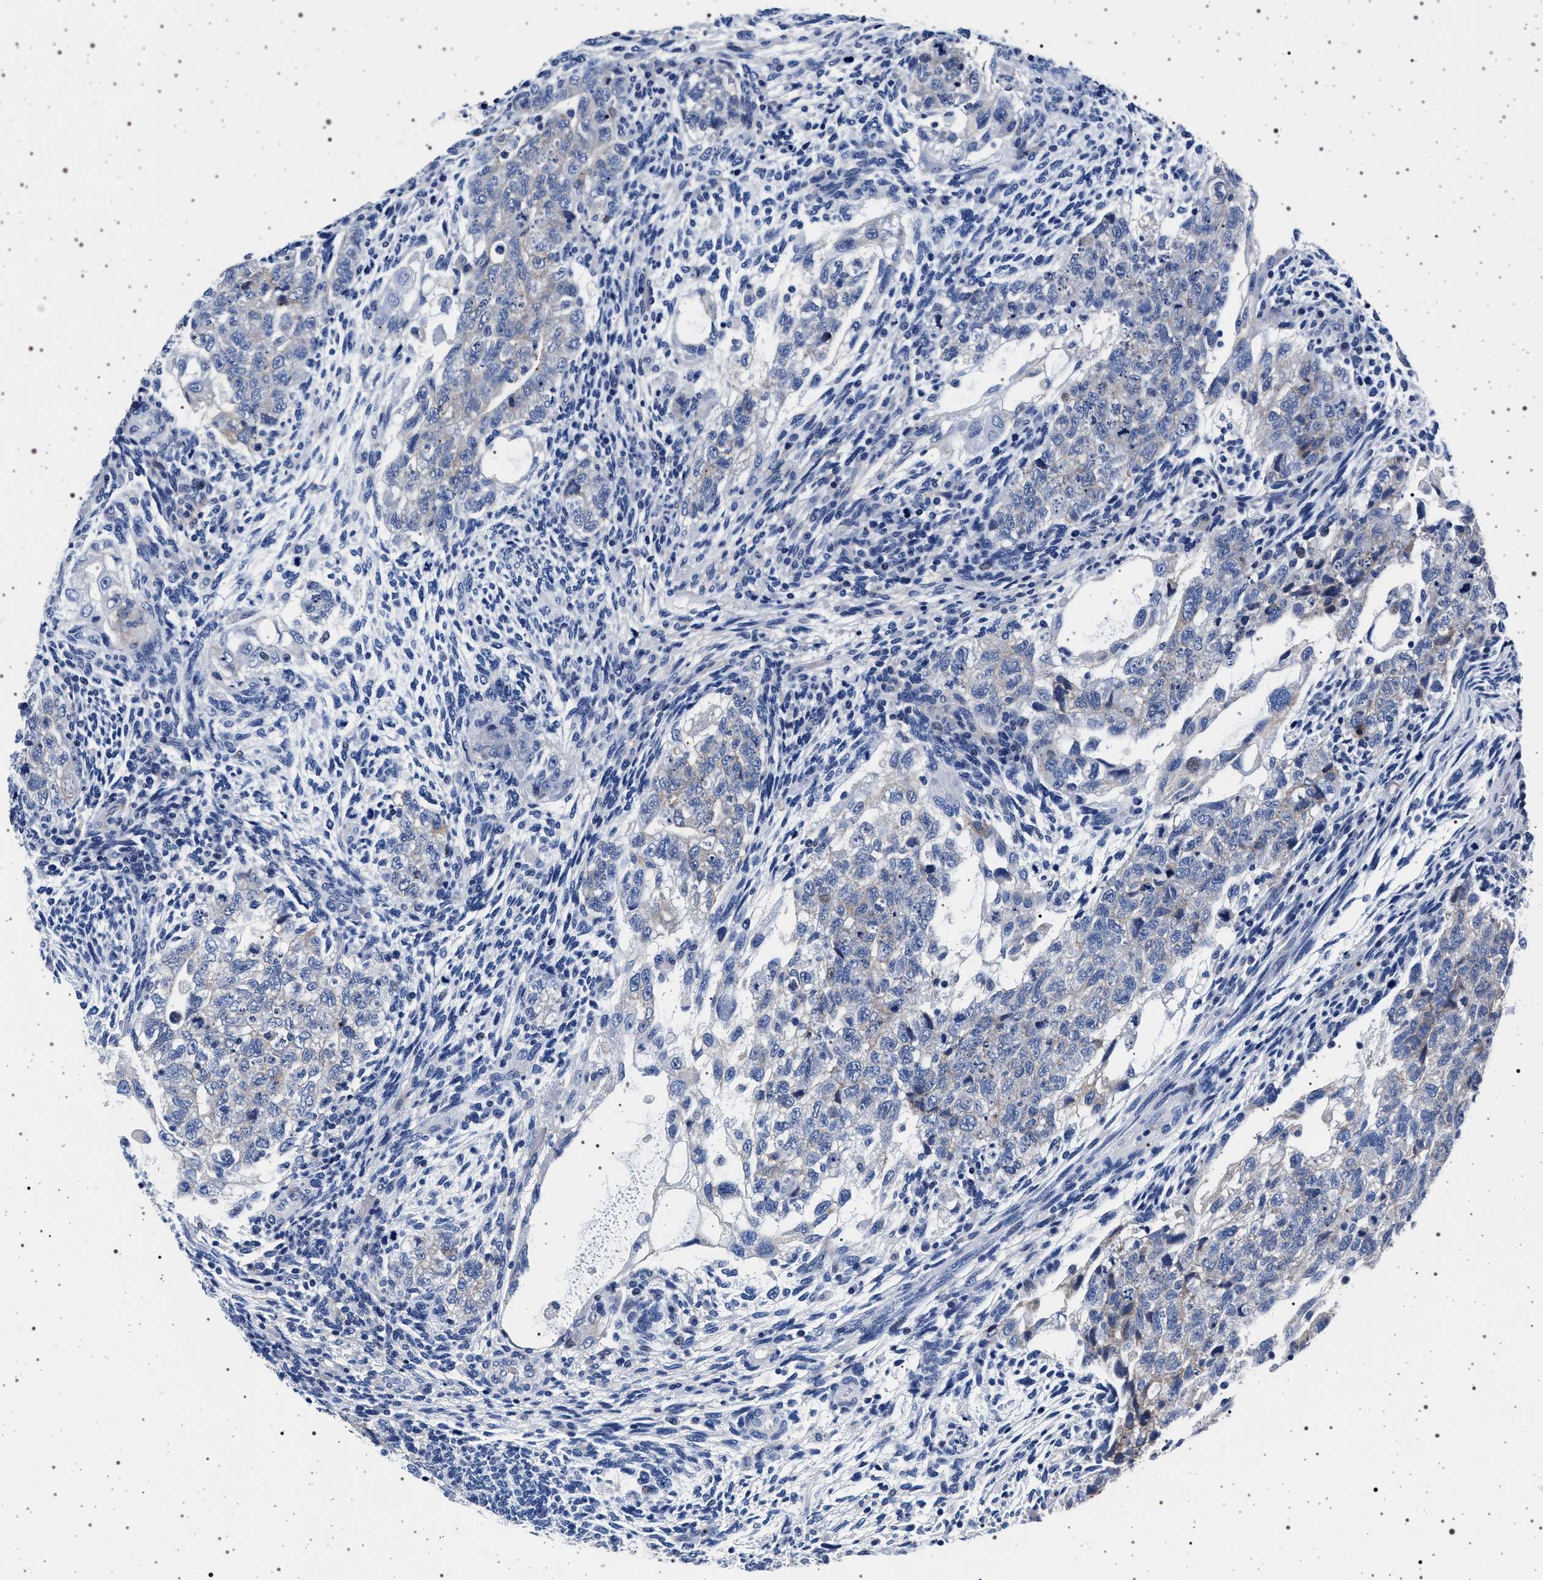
{"staining": {"intensity": "negative", "quantity": "none", "location": "none"}, "tissue": "testis cancer", "cell_type": "Tumor cells", "image_type": "cancer", "snomed": [{"axis": "morphology", "description": "Normal tissue, NOS"}, {"axis": "morphology", "description": "Carcinoma, Embryonal, NOS"}, {"axis": "topography", "description": "Testis"}], "caption": "Testis cancer (embryonal carcinoma) stained for a protein using immunohistochemistry (IHC) demonstrates no positivity tumor cells.", "gene": "SLC9A1", "patient": {"sex": "male", "age": 36}}